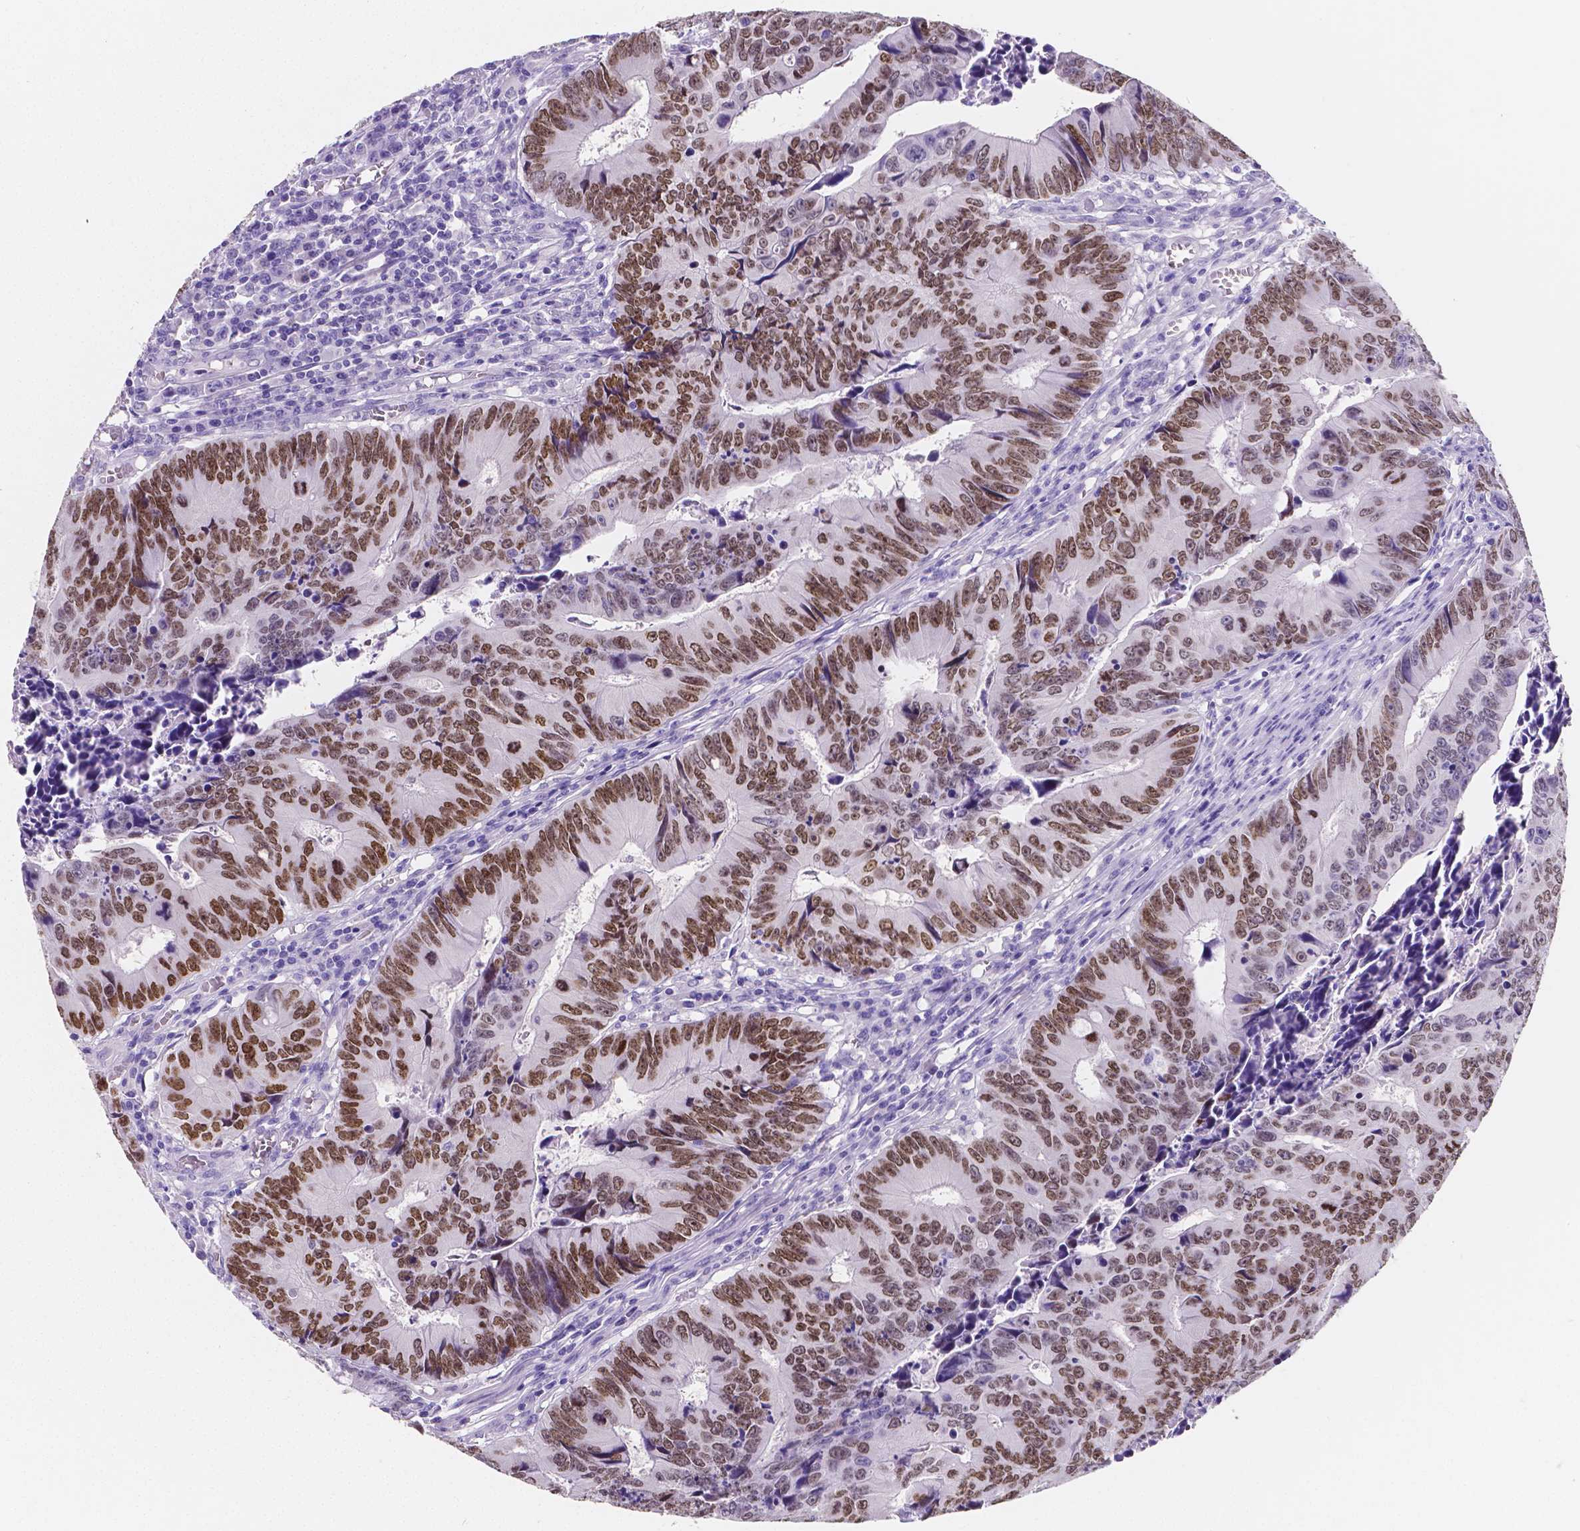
{"staining": {"intensity": "moderate", "quantity": ">75%", "location": "nuclear"}, "tissue": "colorectal cancer", "cell_type": "Tumor cells", "image_type": "cancer", "snomed": [{"axis": "morphology", "description": "Adenocarcinoma, NOS"}, {"axis": "topography", "description": "Colon"}], "caption": "Human colorectal cancer (adenocarcinoma) stained for a protein (brown) demonstrates moderate nuclear positive expression in approximately >75% of tumor cells.", "gene": "SATB2", "patient": {"sex": "female", "age": 87}}